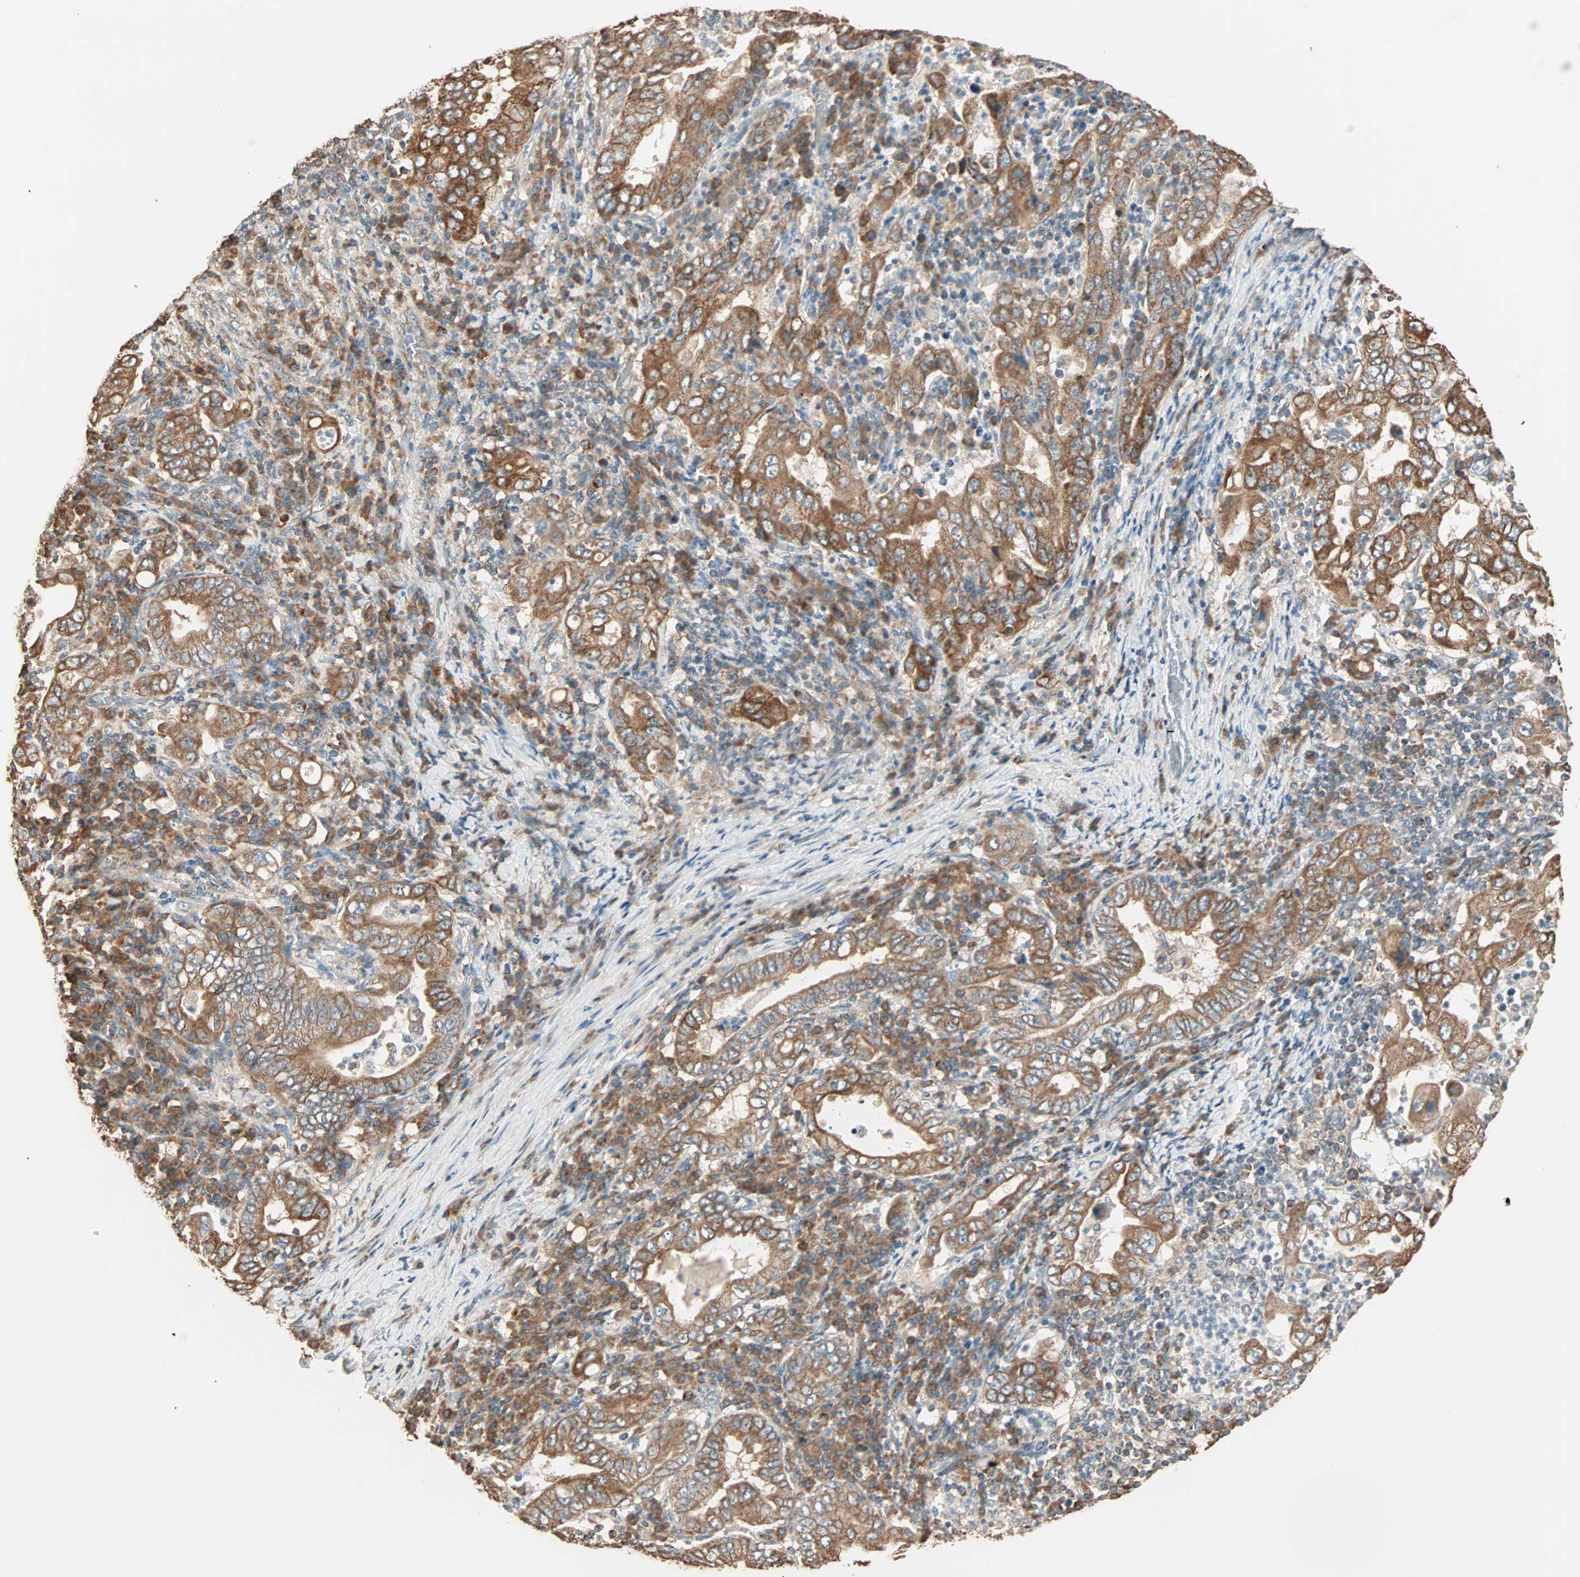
{"staining": {"intensity": "moderate", "quantity": ">75%", "location": "cytoplasmic/membranous"}, "tissue": "stomach cancer", "cell_type": "Tumor cells", "image_type": "cancer", "snomed": [{"axis": "morphology", "description": "Normal tissue, NOS"}, {"axis": "morphology", "description": "Adenocarcinoma, NOS"}, {"axis": "topography", "description": "Esophagus"}, {"axis": "topography", "description": "Stomach, upper"}, {"axis": "topography", "description": "Peripheral nerve tissue"}], "caption": "A high-resolution image shows immunohistochemistry (IHC) staining of stomach cancer (adenocarcinoma), which displays moderate cytoplasmic/membranous staining in about >75% of tumor cells.", "gene": "EIF4G2", "patient": {"sex": "male", "age": 62}}